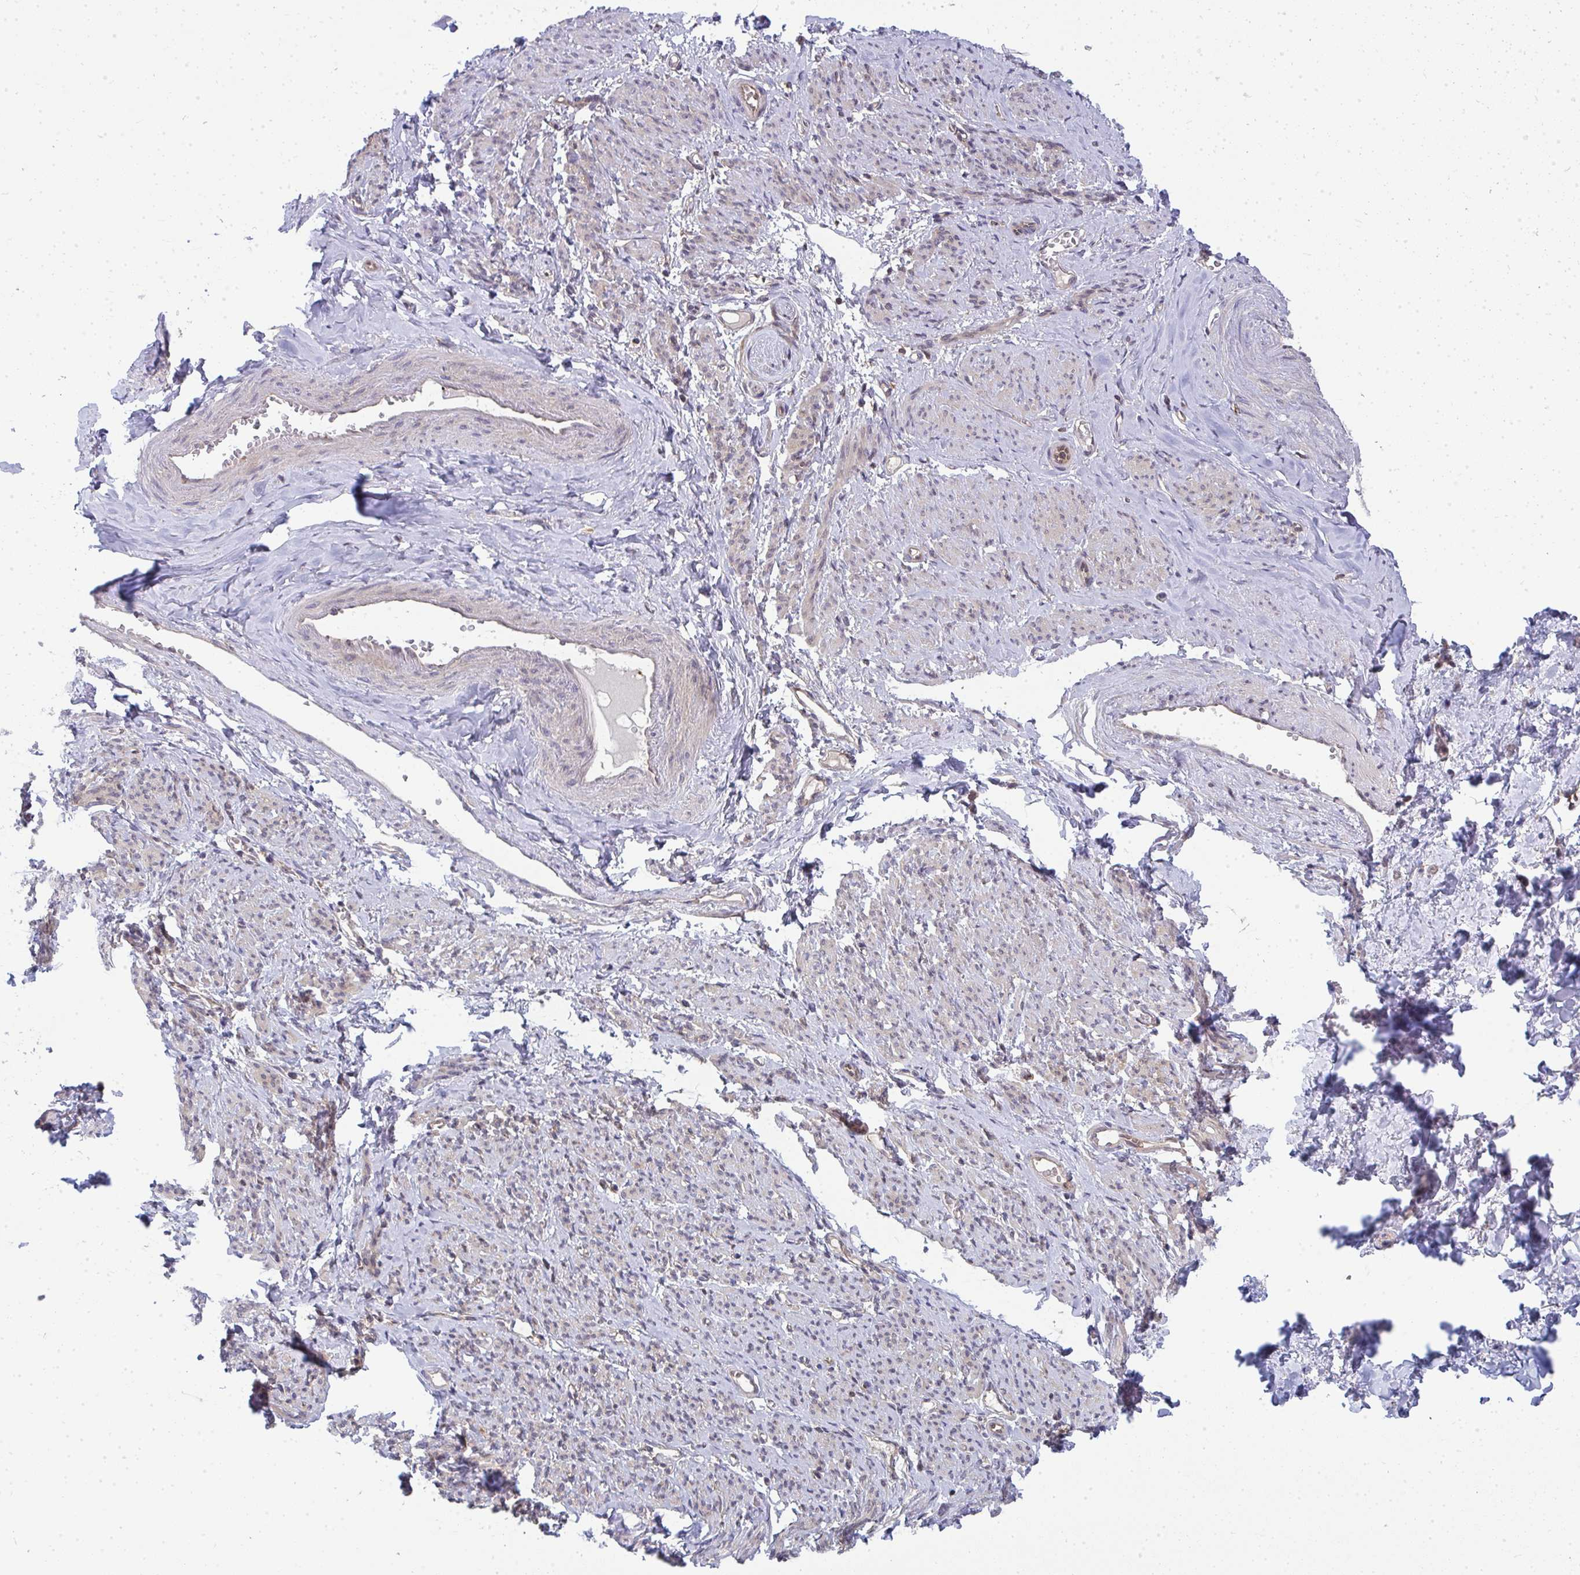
{"staining": {"intensity": "weak", "quantity": ">75%", "location": "cytoplasmic/membranous"}, "tissue": "smooth muscle", "cell_type": "Smooth muscle cells", "image_type": "normal", "snomed": [{"axis": "morphology", "description": "Normal tissue, NOS"}, {"axis": "topography", "description": "Smooth muscle"}], "caption": "Protein staining of normal smooth muscle reveals weak cytoplasmic/membranous positivity in approximately >75% of smooth muscle cells.", "gene": "HDHD2", "patient": {"sex": "female", "age": 65}}